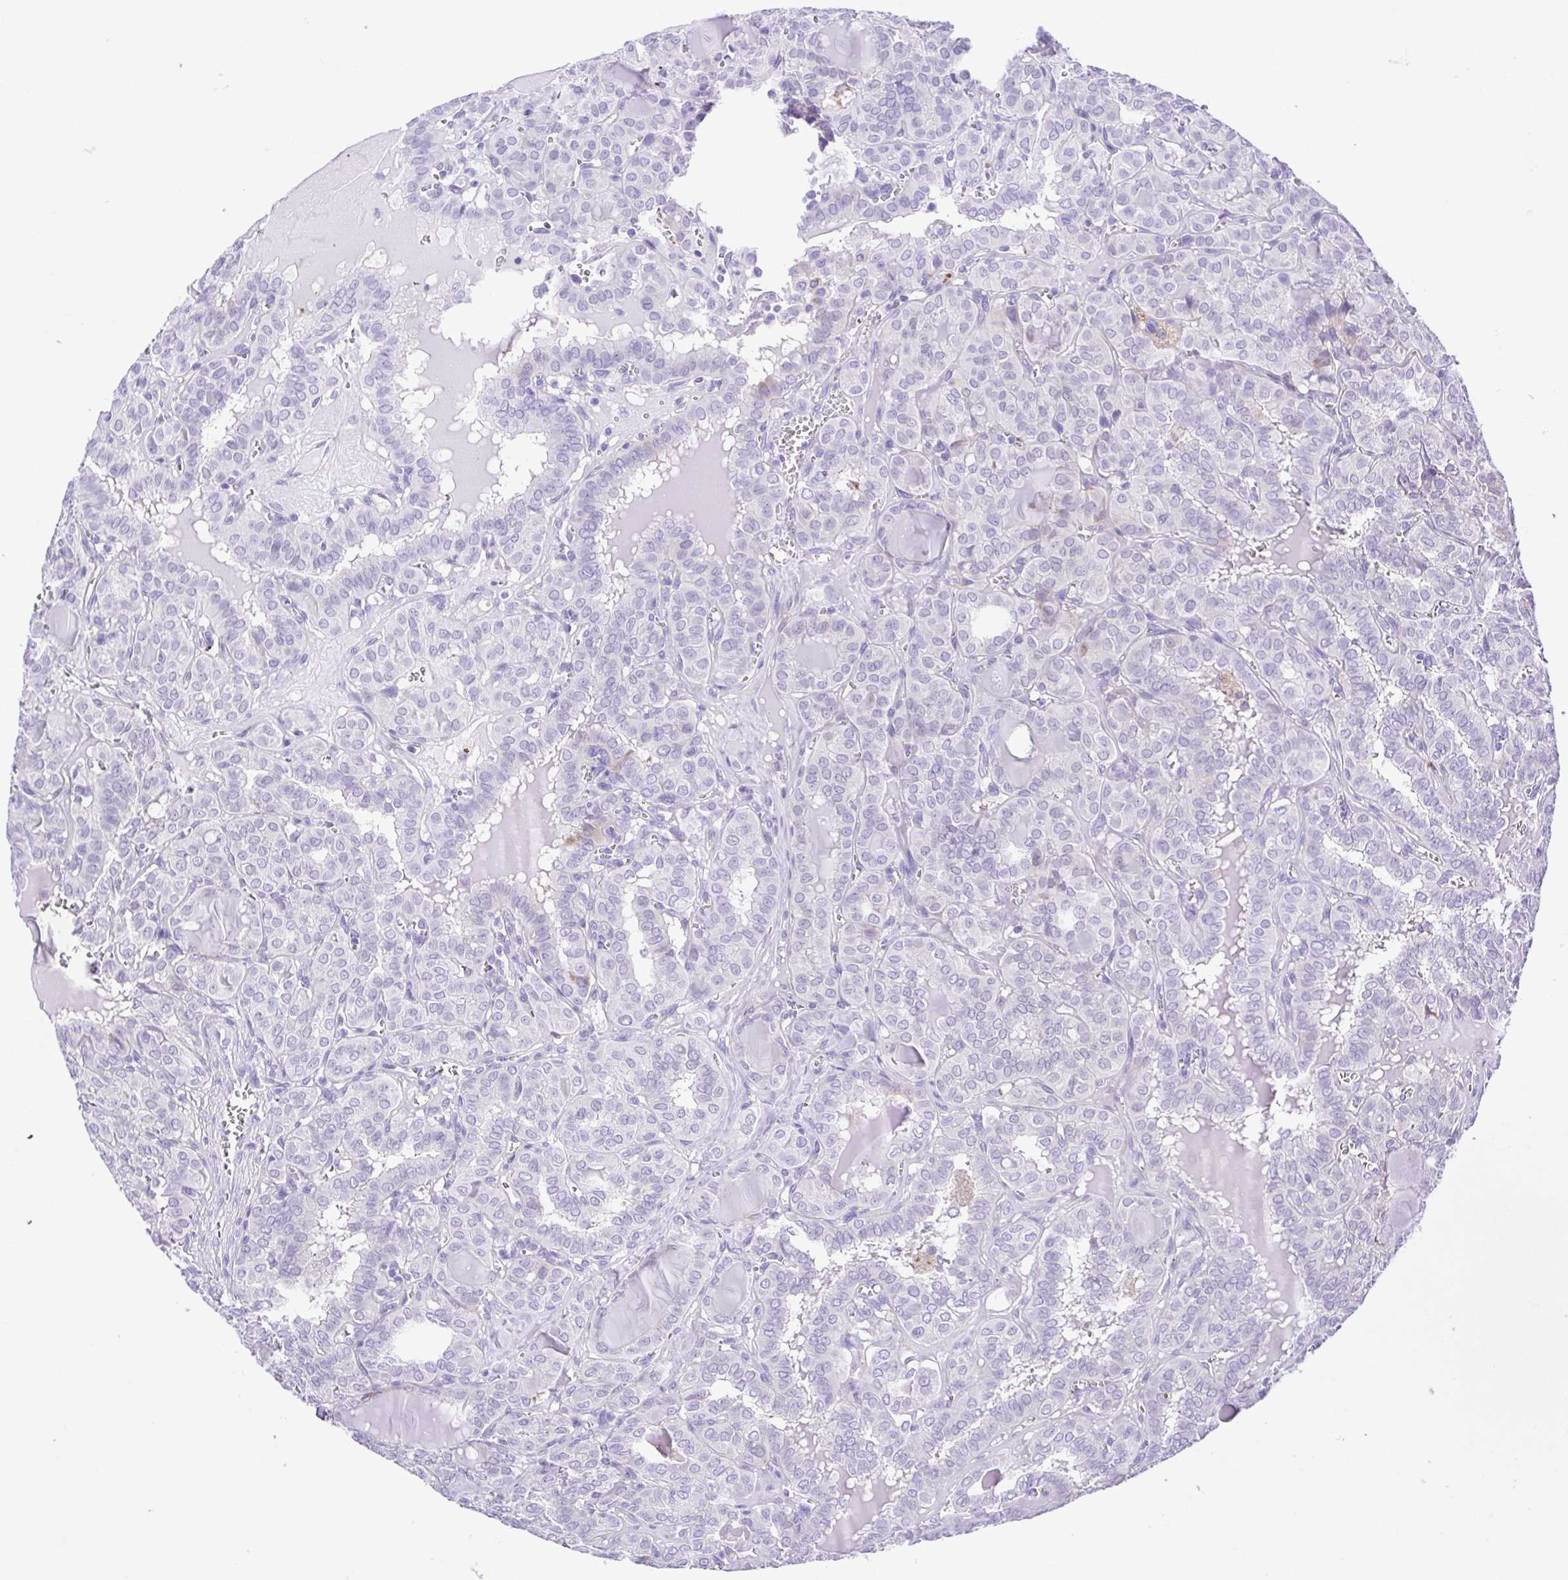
{"staining": {"intensity": "negative", "quantity": "none", "location": "none"}, "tissue": "thyroid cancer", "cell_type": "Tumor cells", "image_type": "cancer", "snomed": [{"axis": "morphology", "description": "Papillary adenocarcinoma, NOS"}, {"axis": "topography", "description": "Thyroid gland"}], "caption": "Tumor cells are negative for protein expression in human thyroid cancer. The staining is performed using DAB brown chromogen with nuclei counter-stained in using hematoxylin.", "gene": "GPR17", "patient": {"sex": "female", "age": 41}}